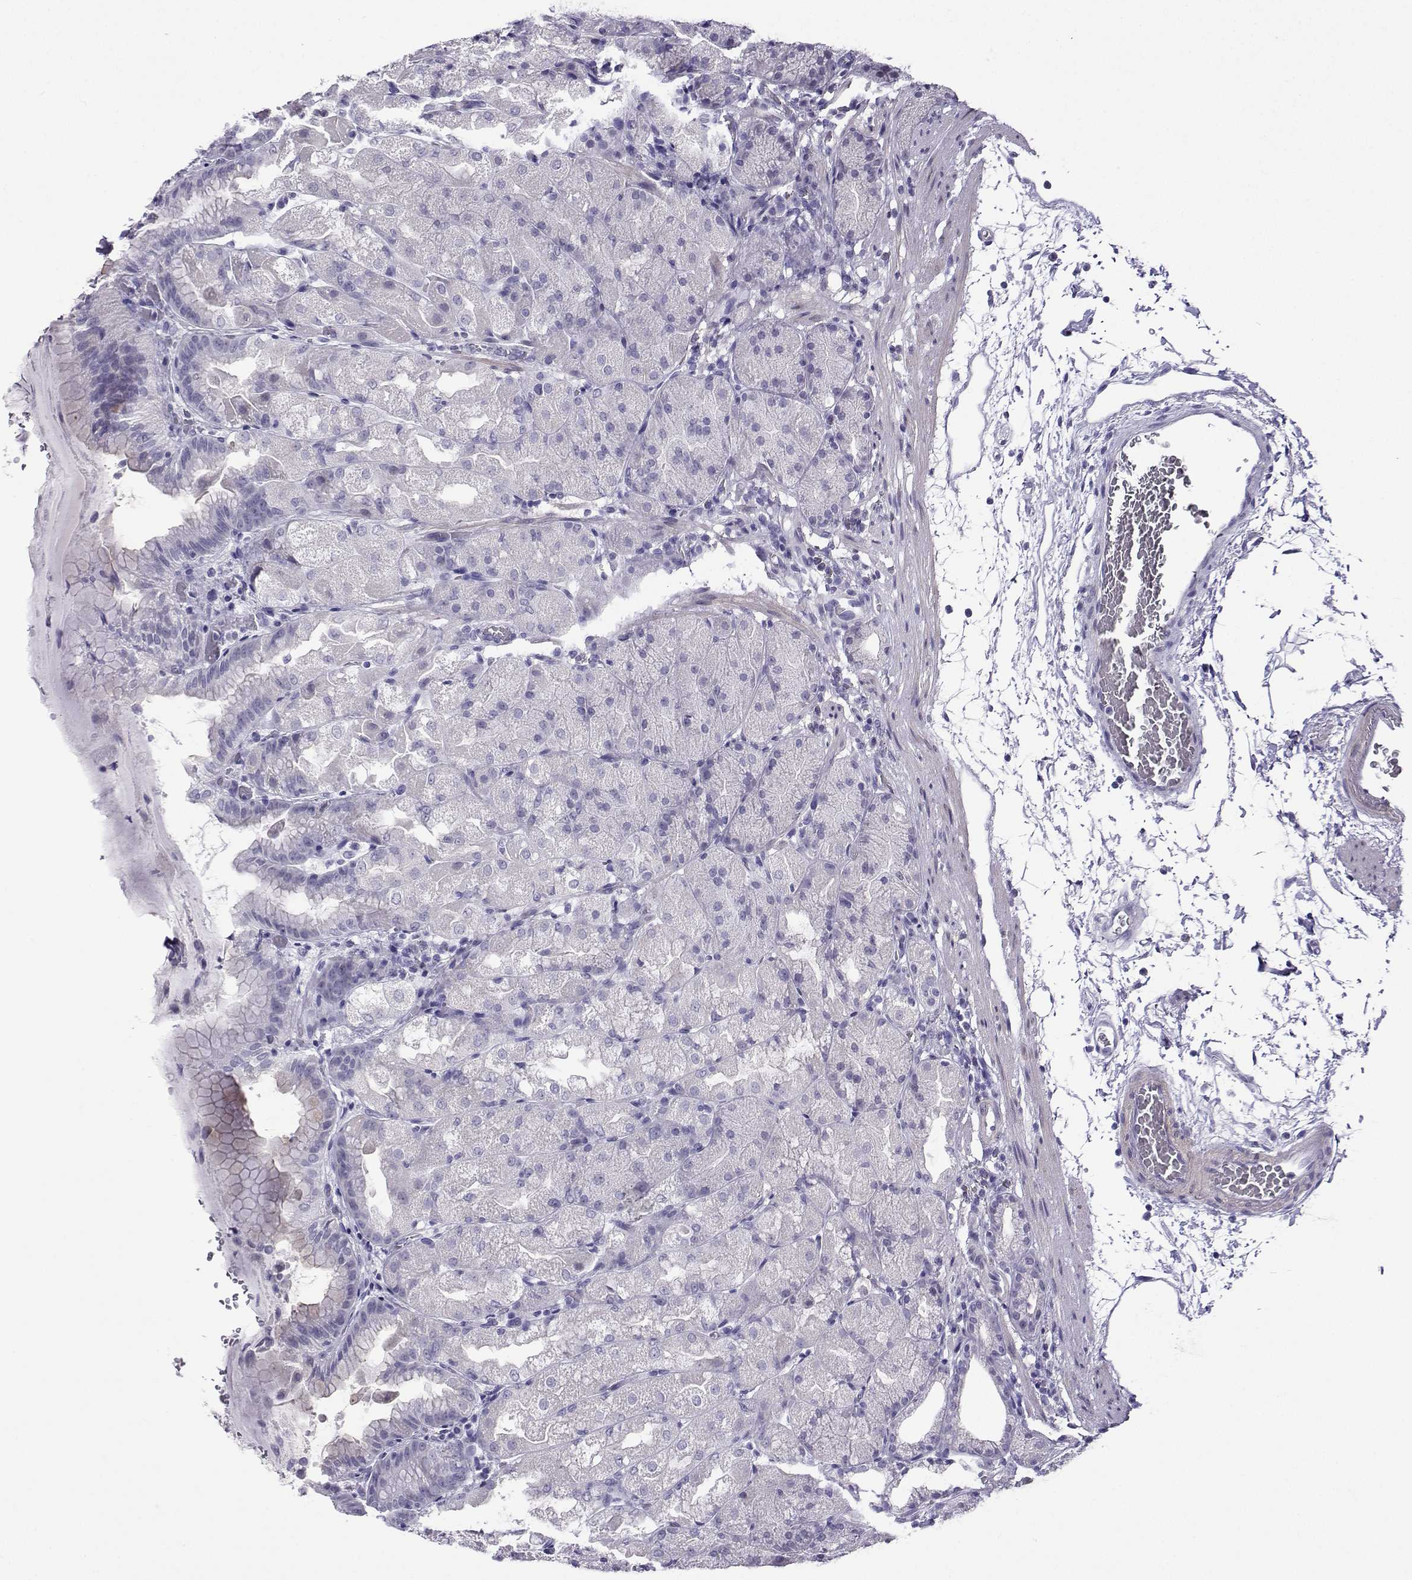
{"staining": {"intensity": "negative", "quantity": "none", "location": "none"}, "tissue": "stomach", "cell_type": "Glandular cells", "image_type": "normal", "snomed": [{"axis": "morphology", "description": "Normal tissue, NOS"}, {"axis": "topography", "description": "Stomach, upper"}, {"axis": "topography", "description": "Stomach"}, {"axis": "topography", "description": "Stomach, lower"}], "caption": "The histopathology image reveals no staining of glandular cells in normal stomach.", "gene": "KIF17", "patient": {"sex": "male", "age": 62}}